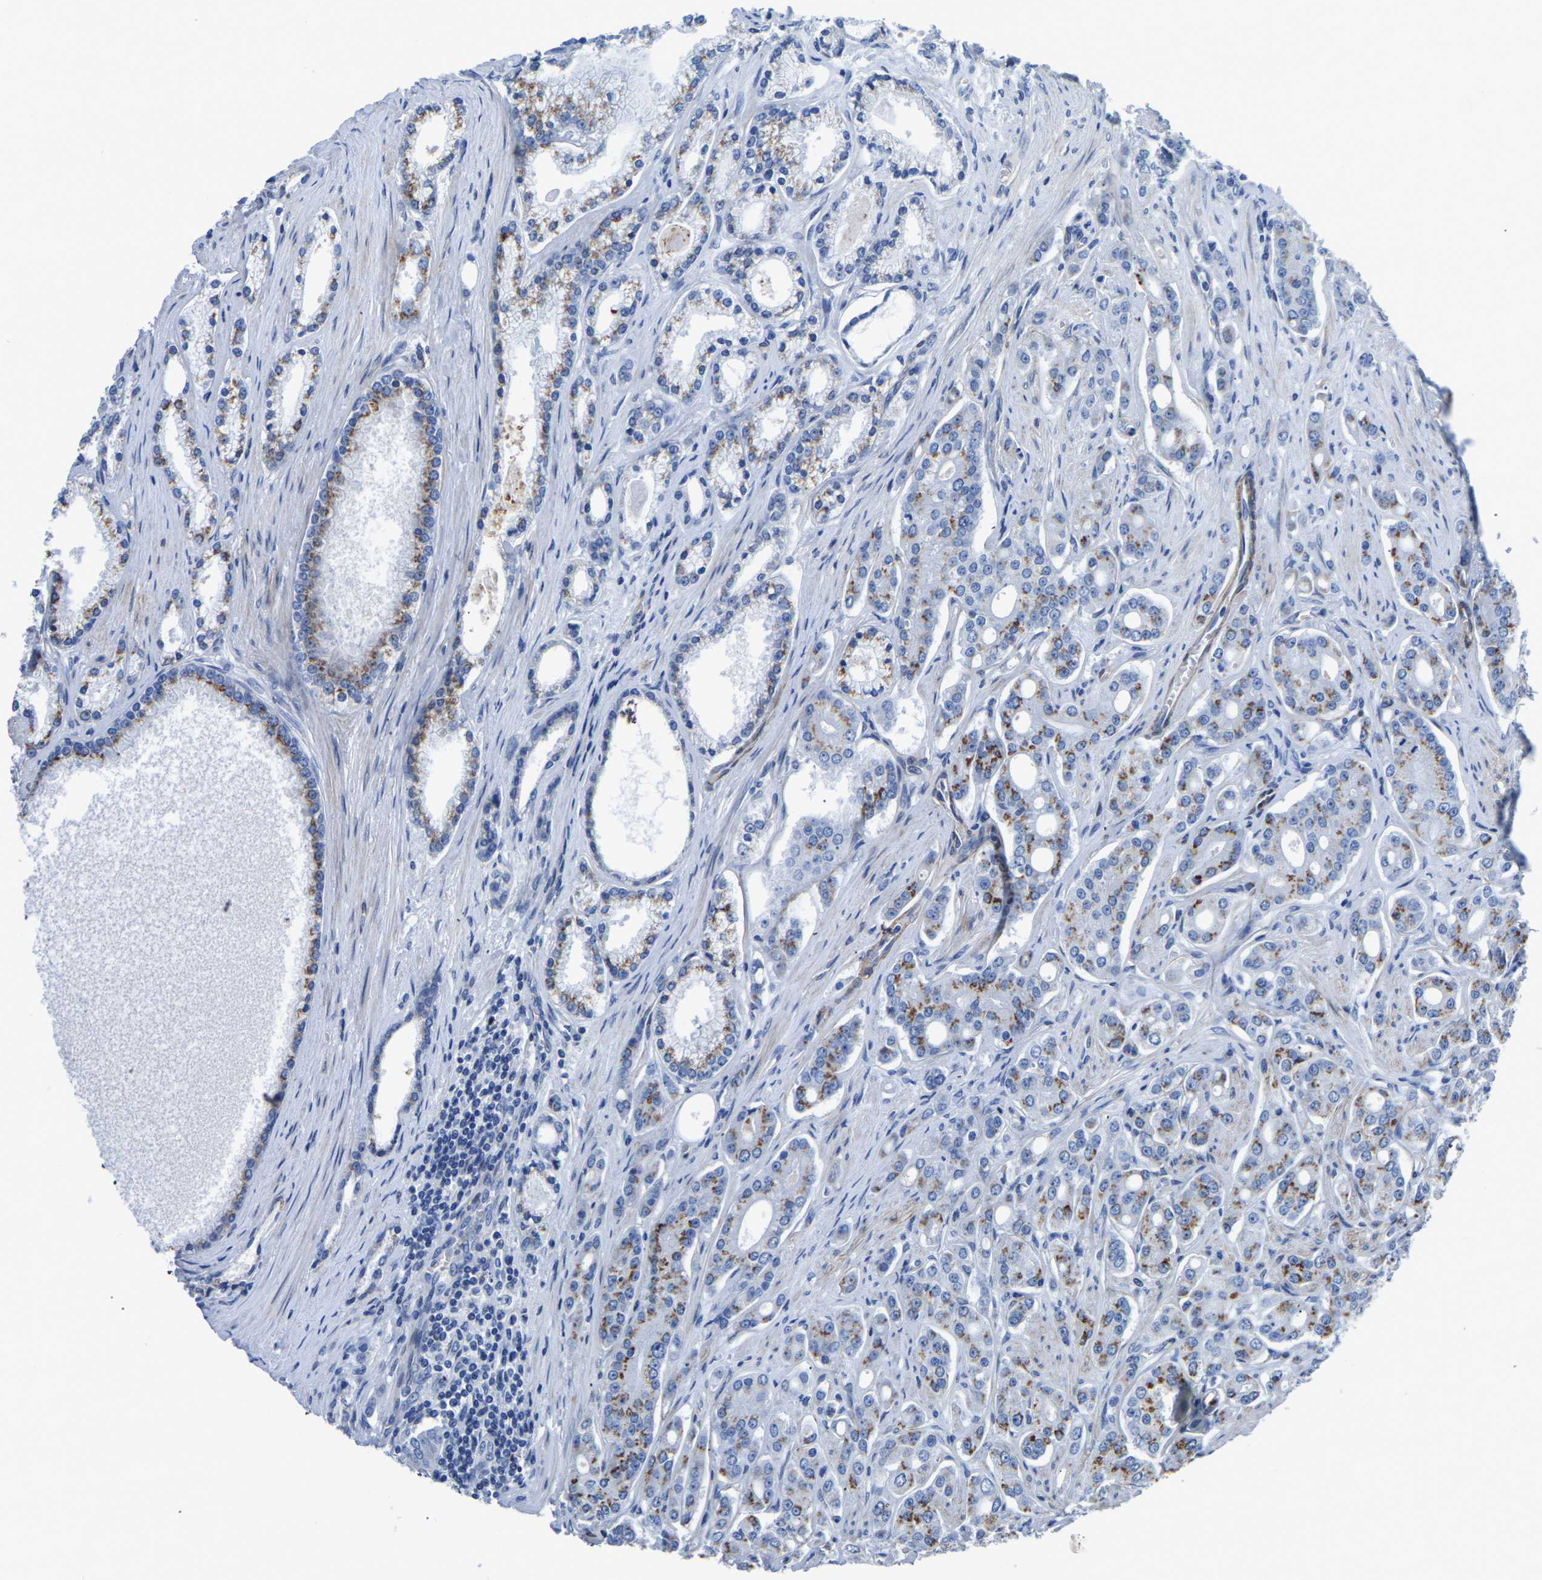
{"staining": {"intensity": "moderate", "quantity": ">75%", "location": "cytoplasmic/membranous"}, "tissue": "prostate cancer", "cell_type": "Tumor cells", "image_type": "cancer", "snomed": [{"axis": "morphology", "description": "Adenocarcinoma, High grade"}, {"axis": "topography", "description": "Prostate"}], "caption": "A high-resolution histopathology image shows immunohistochemistry (IHC) staining of adenocarcinoma (high-grade) (prostate), which exhibits moderate cytoplasmic/membranous positivity in approximately >75% of tumor cells.", "gene": "SLC45A3", "patient": {"sex": "male", "age": 71}}